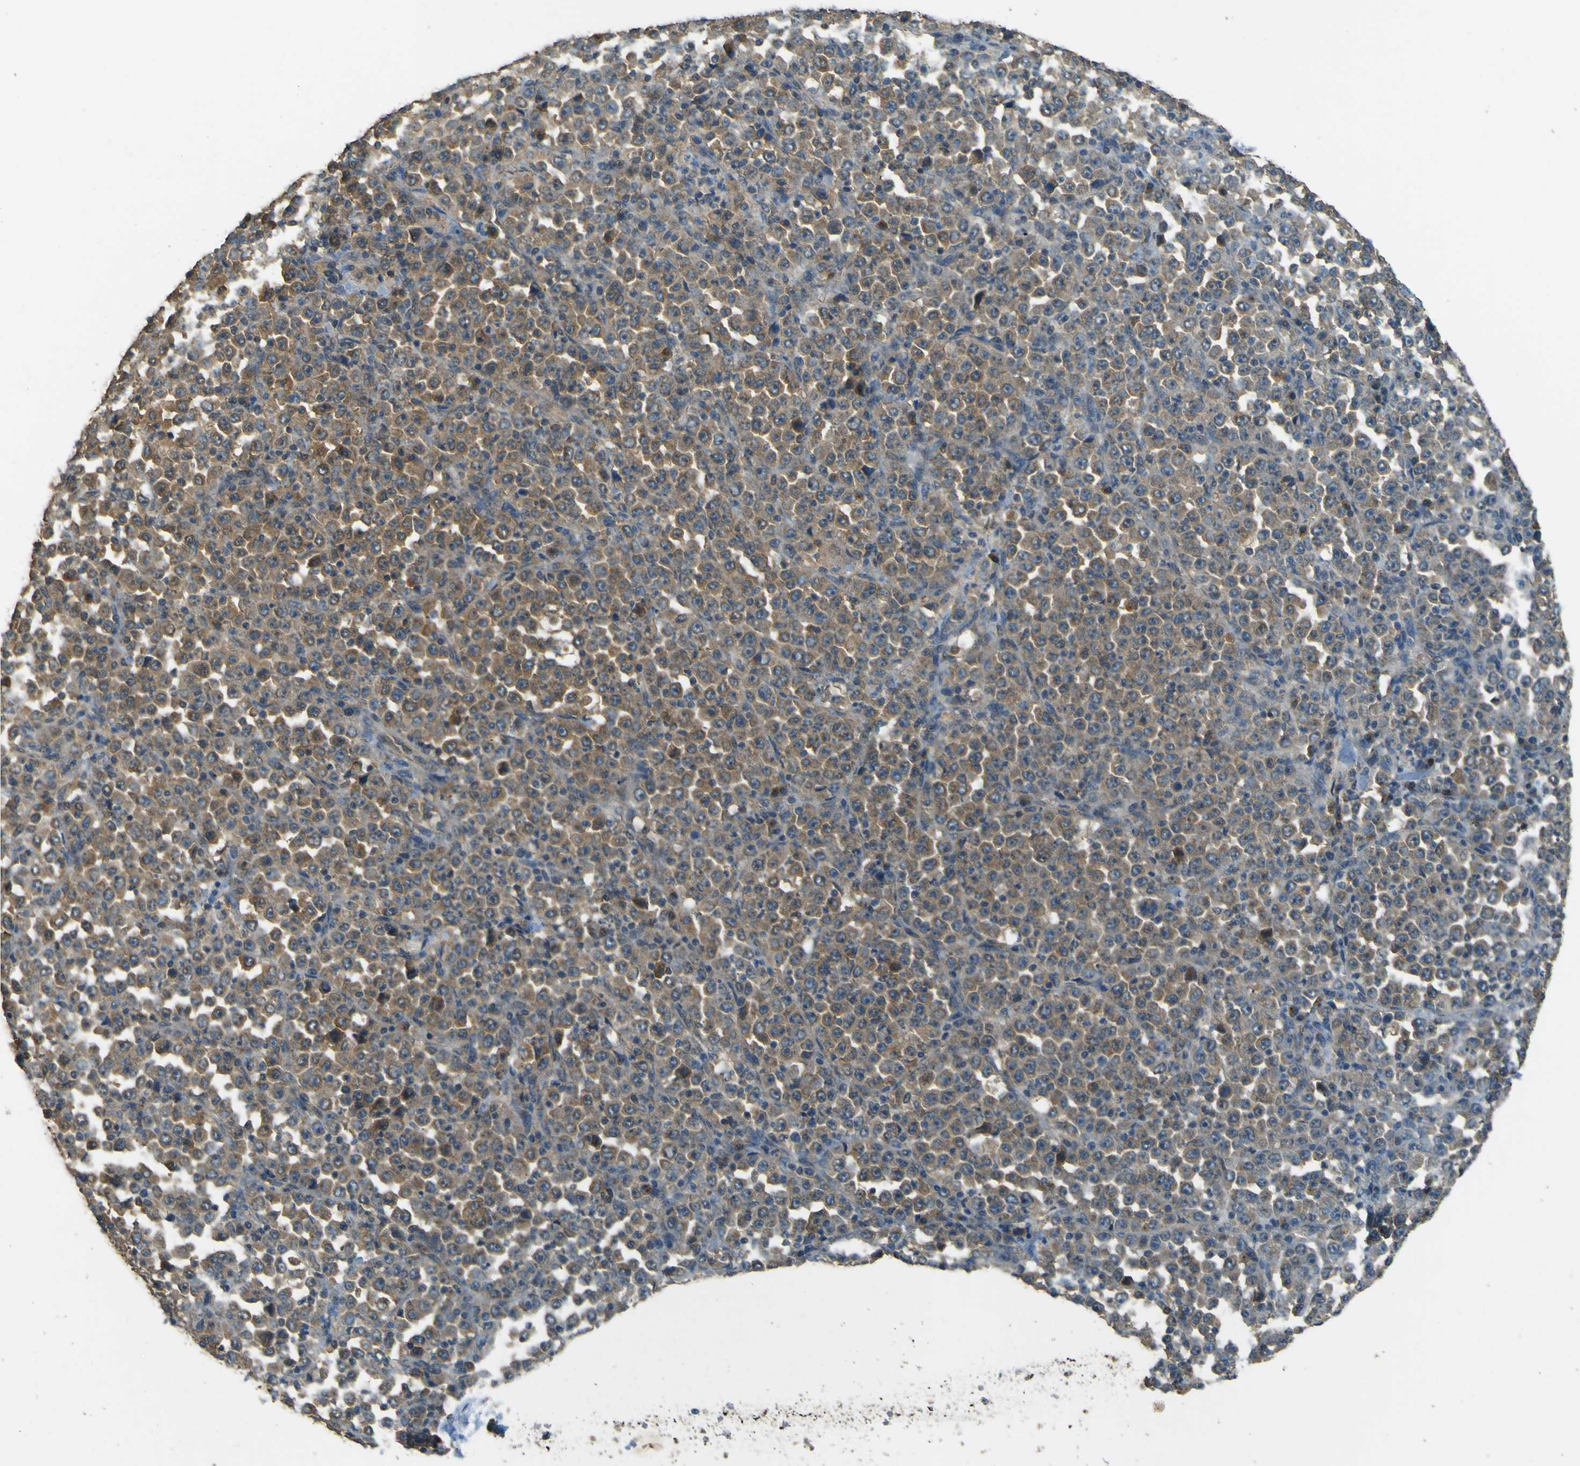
{"staining": {"intensity": "moderate", "quantity": "25%-75%", "location": "cytoplasmic/membranous"}, "tissue": "stomach cancer", "cell_type": "Tumor cells", "image_type": "cancer", "snomed": [{"axis": "morphology", "description": "Normal tissue, NOS"}, {"axis": "morphology", "description": "Adenocarcinoma, NOS"}, {"axis": "topography", "description": "Stomach, upper"}, {"axis": "topography", "description": "Stomach"}], "caption": "High-magnification brightfield microscopy of adenocarcinoma (stomach) stained with DAB (brown) and counterstained with hematoxylin (blue). tumor cells exhibit moderate cytoplasmic/membranous positivity is present in about25%-75% of cells. The staining was performed using DAB (3,3'-diaminobenzidine), with brown indicating positive protein expression. Nuclei are stained blue with hematoxylin.", "gene": "GOLGA1", "patient": {"sex": "male", "age": 59}}